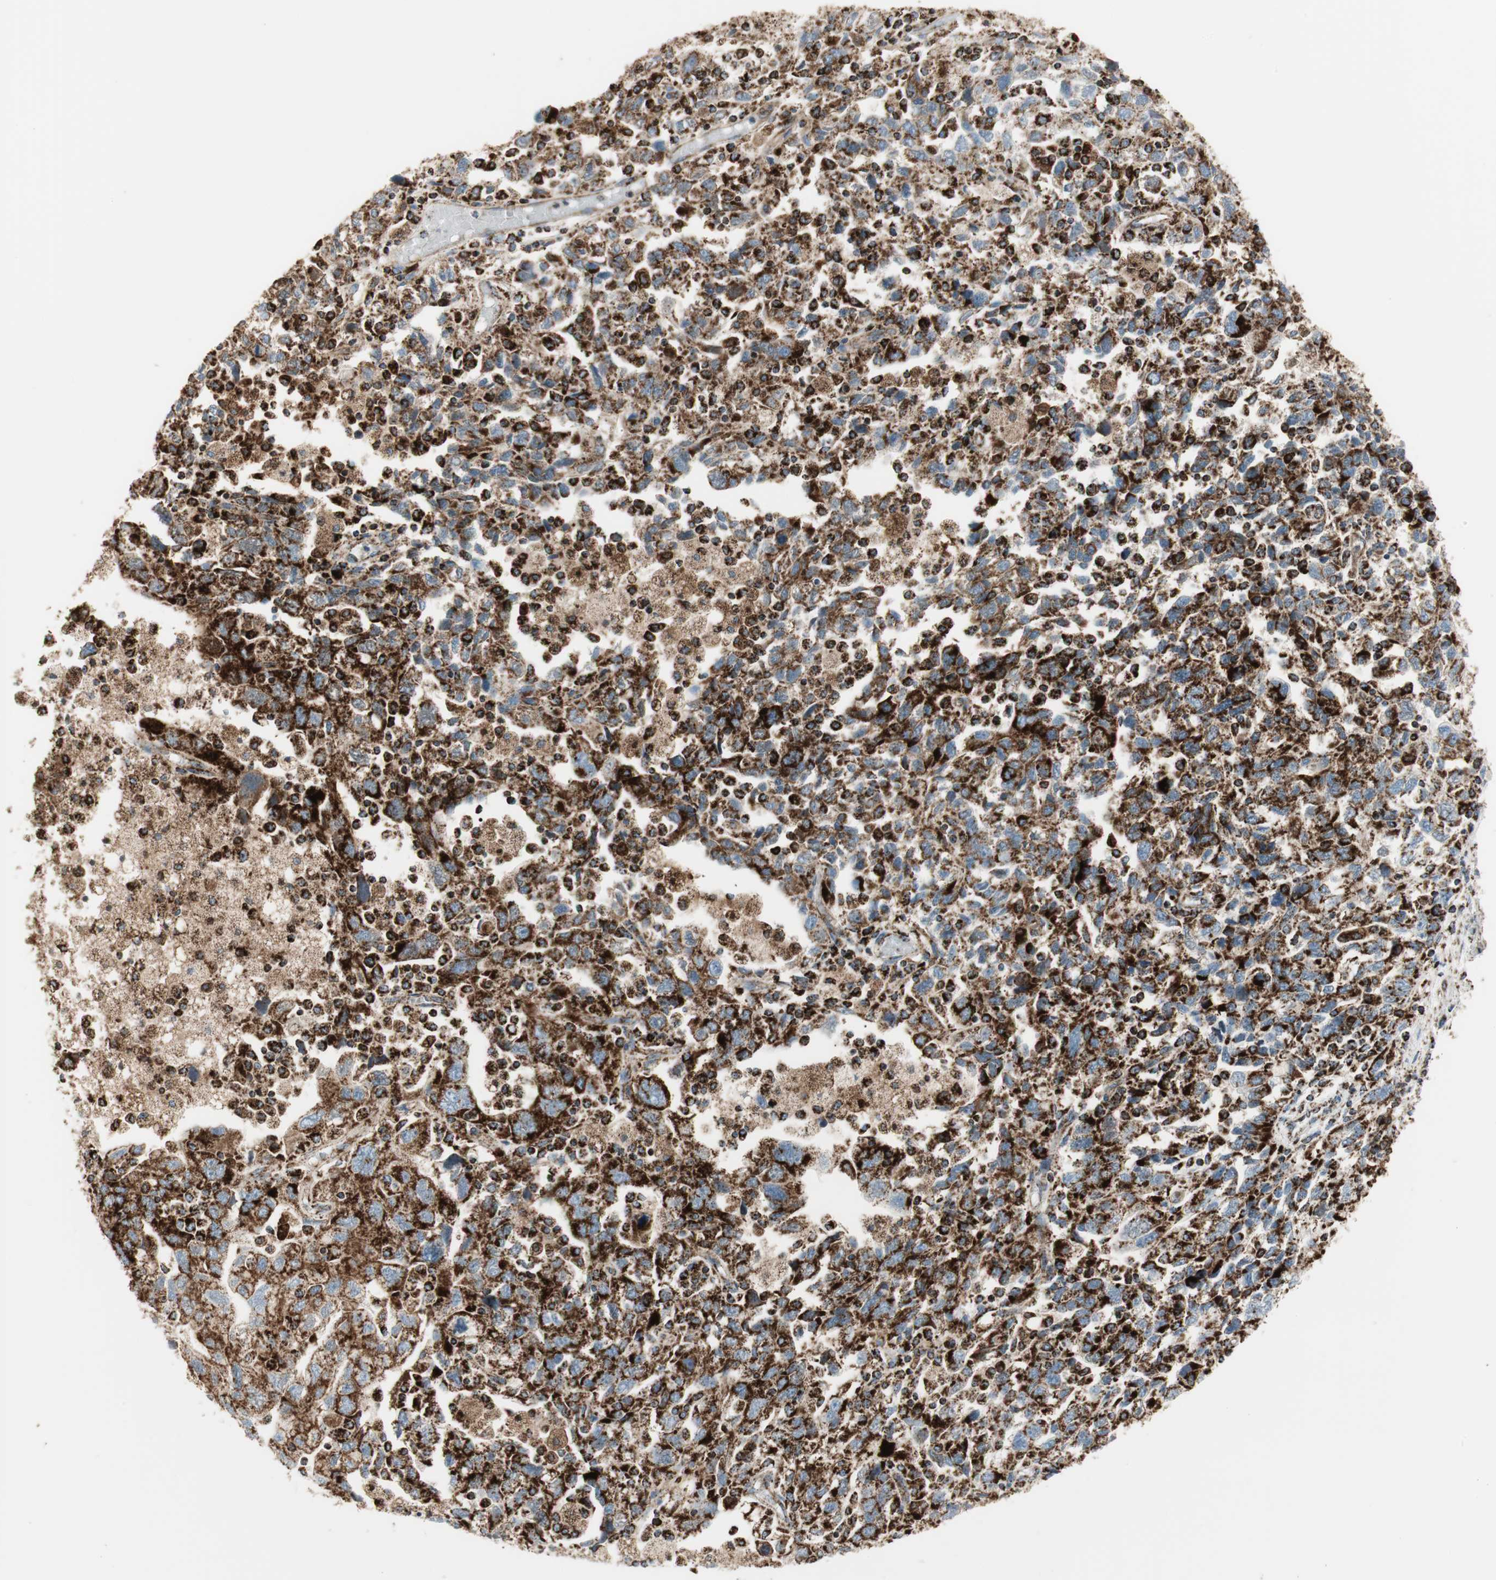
{"staining": {"intensity": "strong", "quantity": ">75%", "location": "cytoplasmic/membranous"}, "tissue": "ovarian cancer", "cell_type": "Tumor cells", "image_type": "cancer", "snomed": [{"axis": "morphology", "description": "Carcinoma, NOS"}, {"axis": "morphology", "description": "Cystadenocarcinoma, serous, NOS"}, {"axis": "topography", "description": "Ovary"}], "caption": "A high amount of strong cytoplasmic/membranous expression is appreciated in about >75% of tumor cells in ovarian cancer (carcinoma) tissue.", "gene": "ME2", "patient": {"sex": "female", "age": 69}}